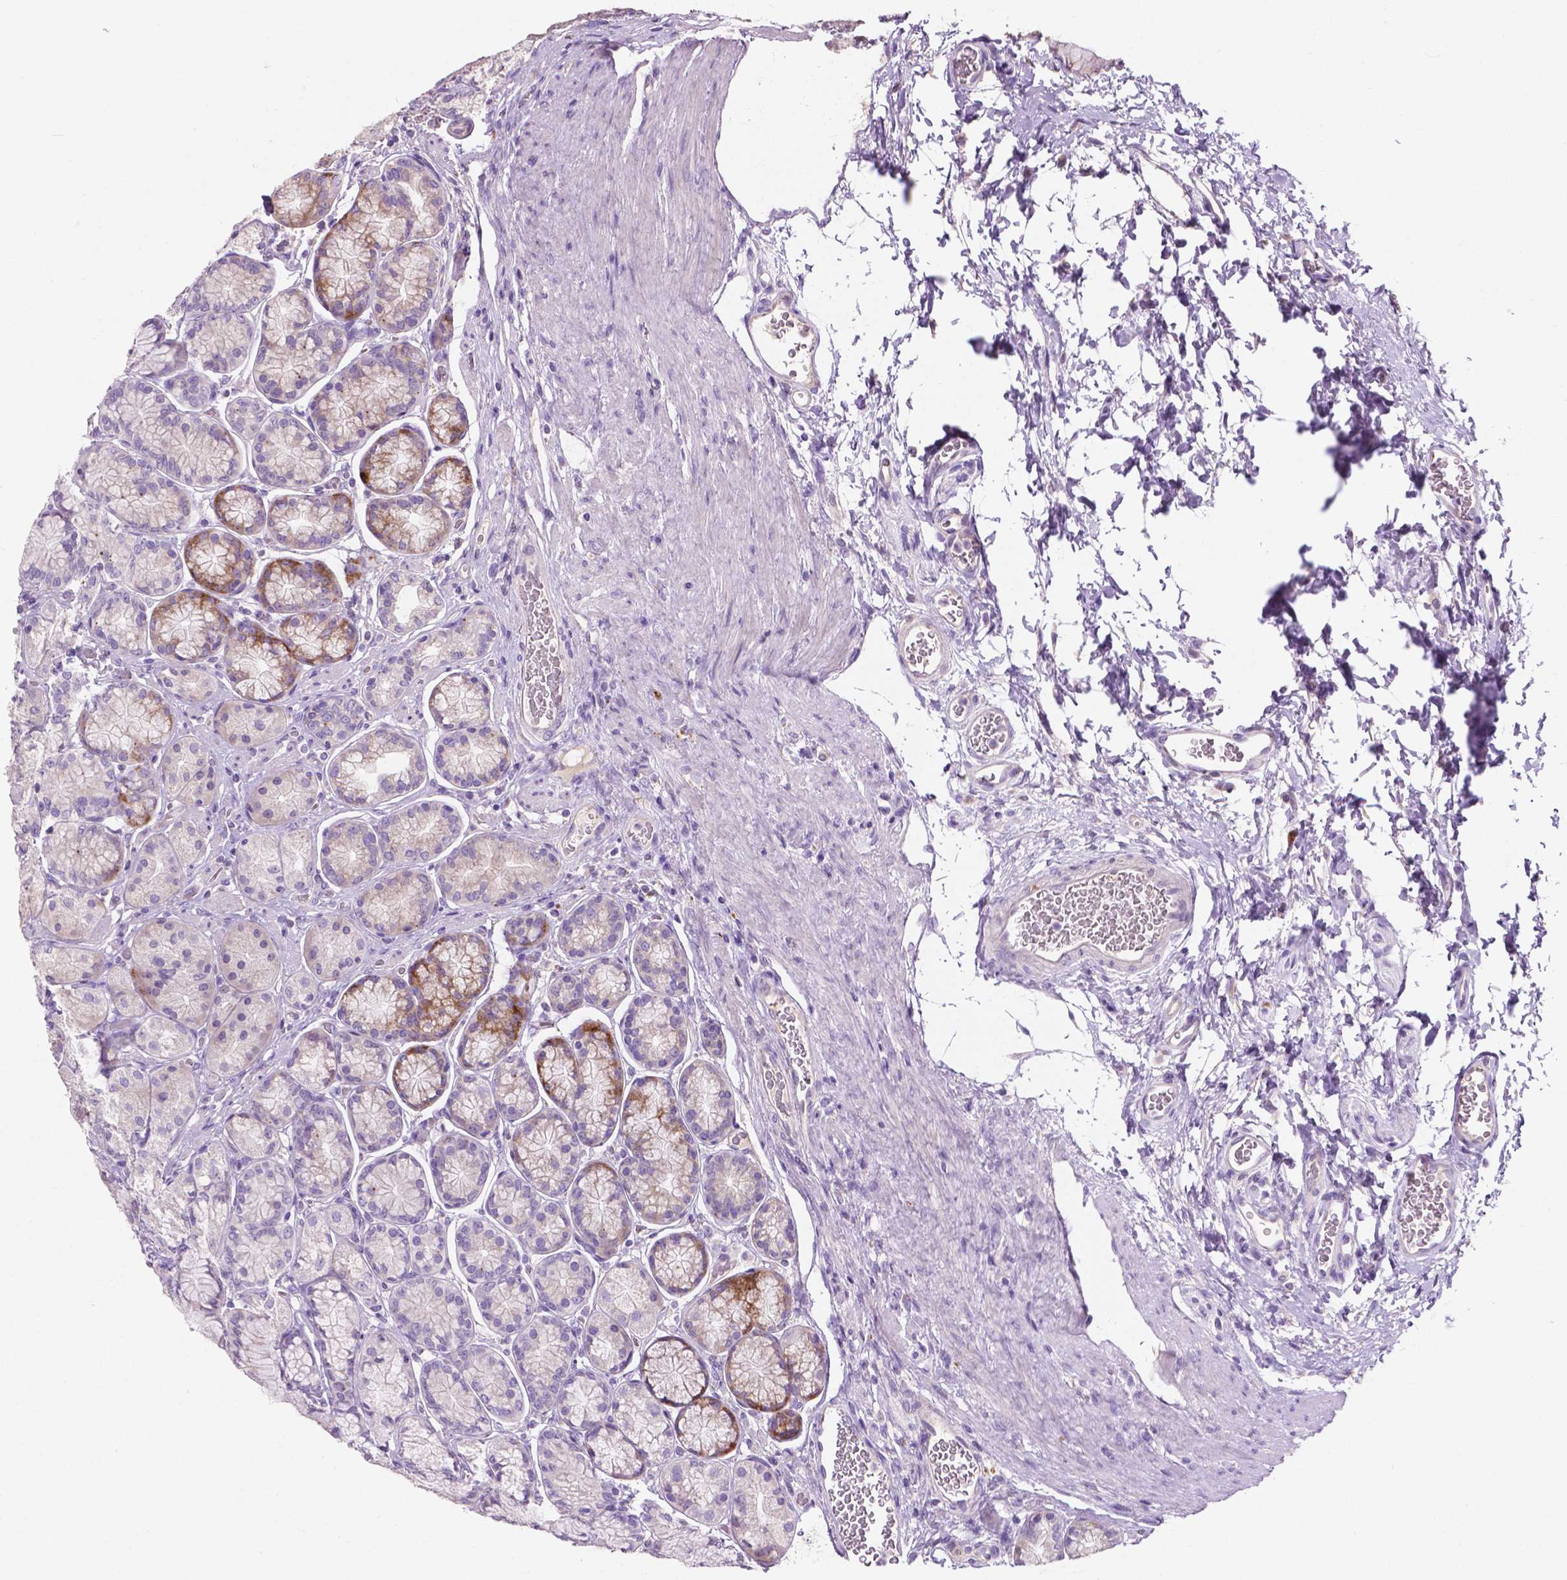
{"staining": {"intensity": "moderate", "quantity": "<25%", "location": "cytoplasmic/membranous"}, "tissue": "stomach", "cell_type": "Glandular cells", "image_type": "normal", "snomed": [{"axis": "morphology", "description": "Normal tissue, NOS"}, {"axis": "morphology", "description": "Adenocarcinoma, NOS"}, {"axis": "morphology", "description": "Adenocarcinoma, High grade"}, {"axis": "topography", "description": "Stomach, upper"}, {"axis": "topography", "description": "Stomach"}], "caption": "Immunohistochemical staining of normal human stomach shows moderate cytoplasmic/membranous protein staining in about <25% of glandular cells. Immunohistochemistry (ihc) stains the protein in brown and the nuclei are stained blue.", "gene": "NOXO1", "patient": {"sex": "female", "age": 65}}